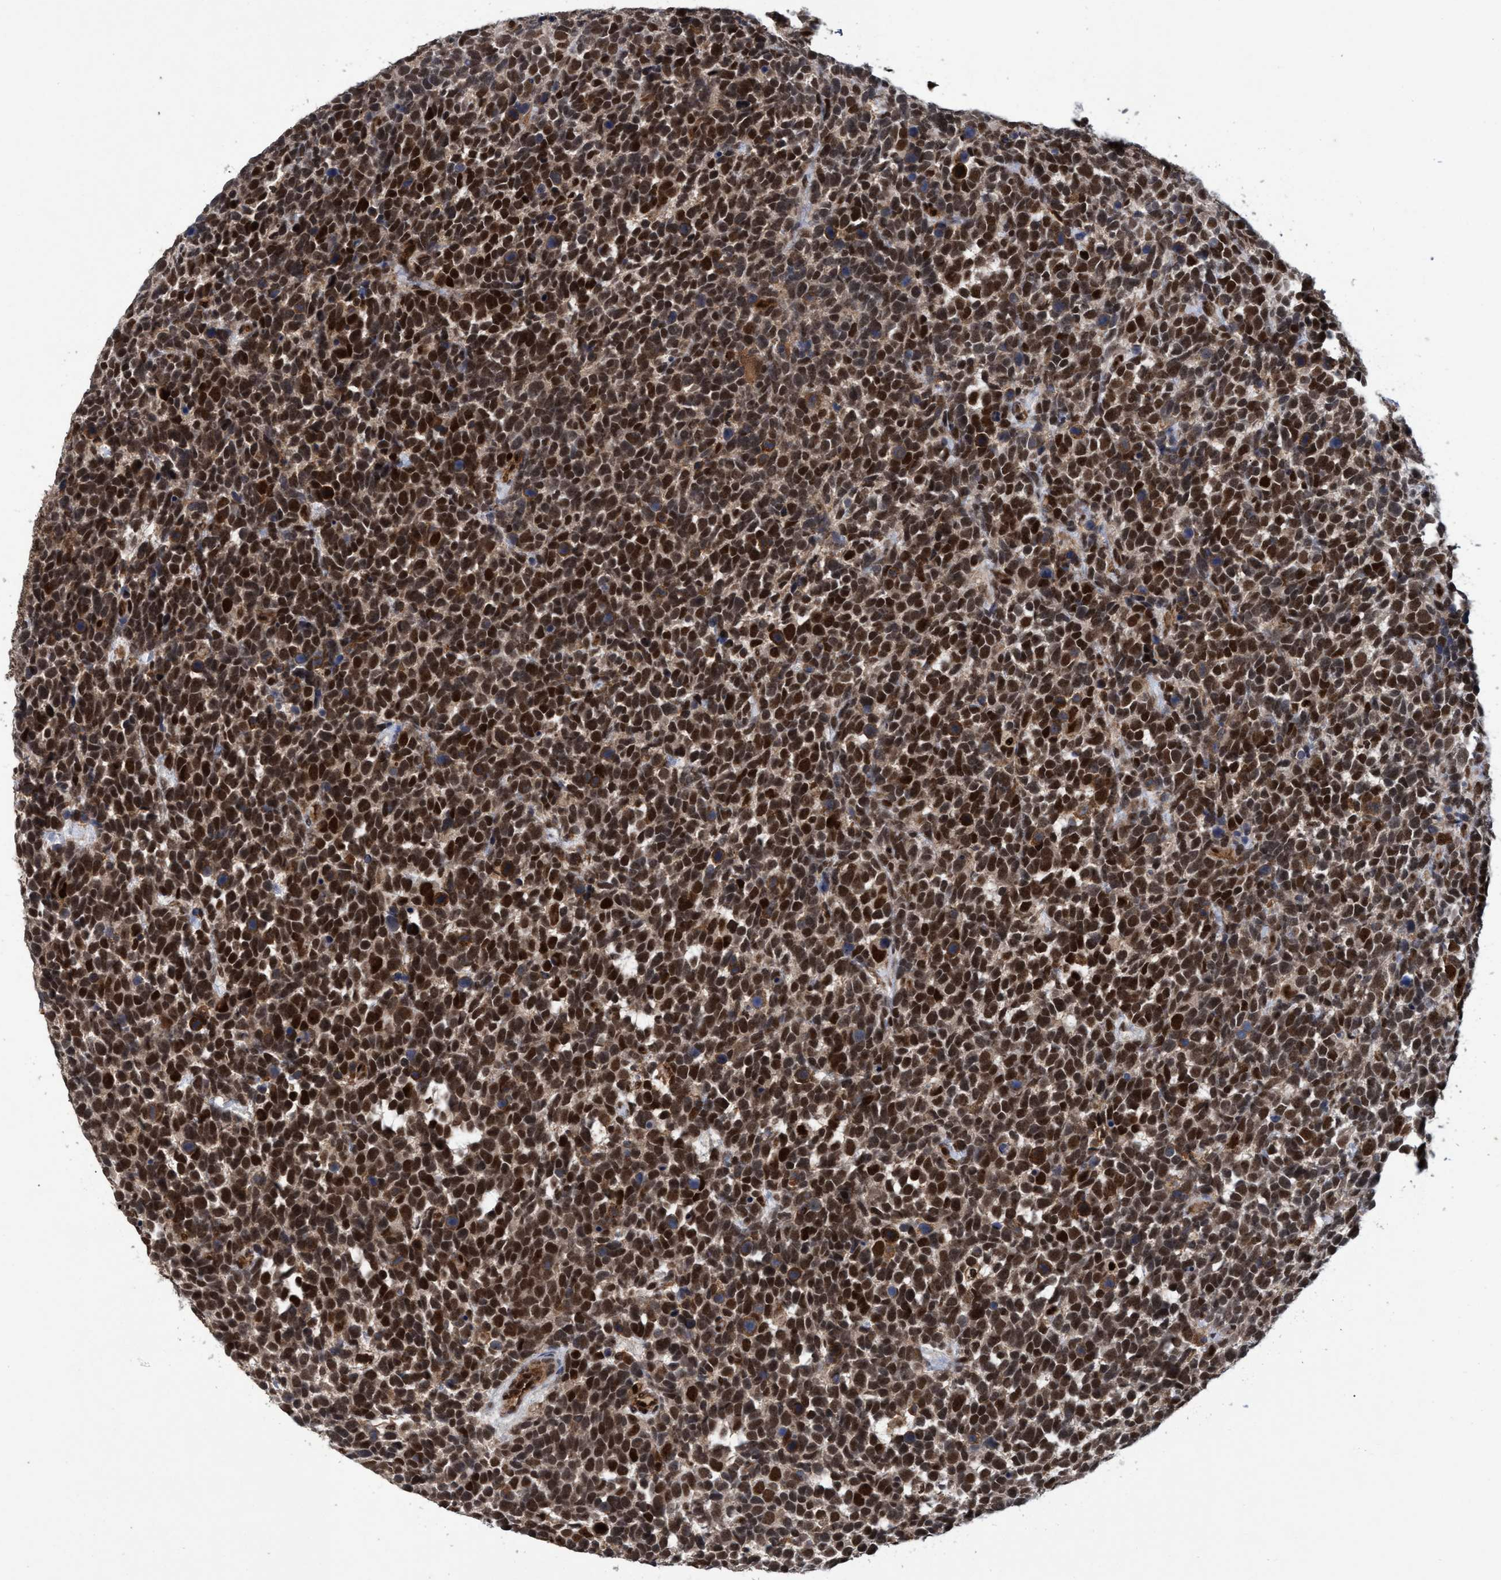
{"staining": {"intensity": "strong", "quantity": ">75%", "location": "cytoplasmic/membranous,nuclear"}, "tissue": "urothelial cancer", "cell_type": "Tumor cells", "image_type": "cancer", "snomed": [{"axis": "morphology", "description": "Urothelial carcinoma, High grade"}, {"axis": "topography", "description": "Urinary bladder"}], "caption": "This image displays immunohistochemistry staining of urothelial cancer, with high strong cytoplasmic/membranous and nuclear expression in approximately >75% of tumor cells.", "gene": "GTF2F1", "patient": {"sex": "female", "age": 82}}